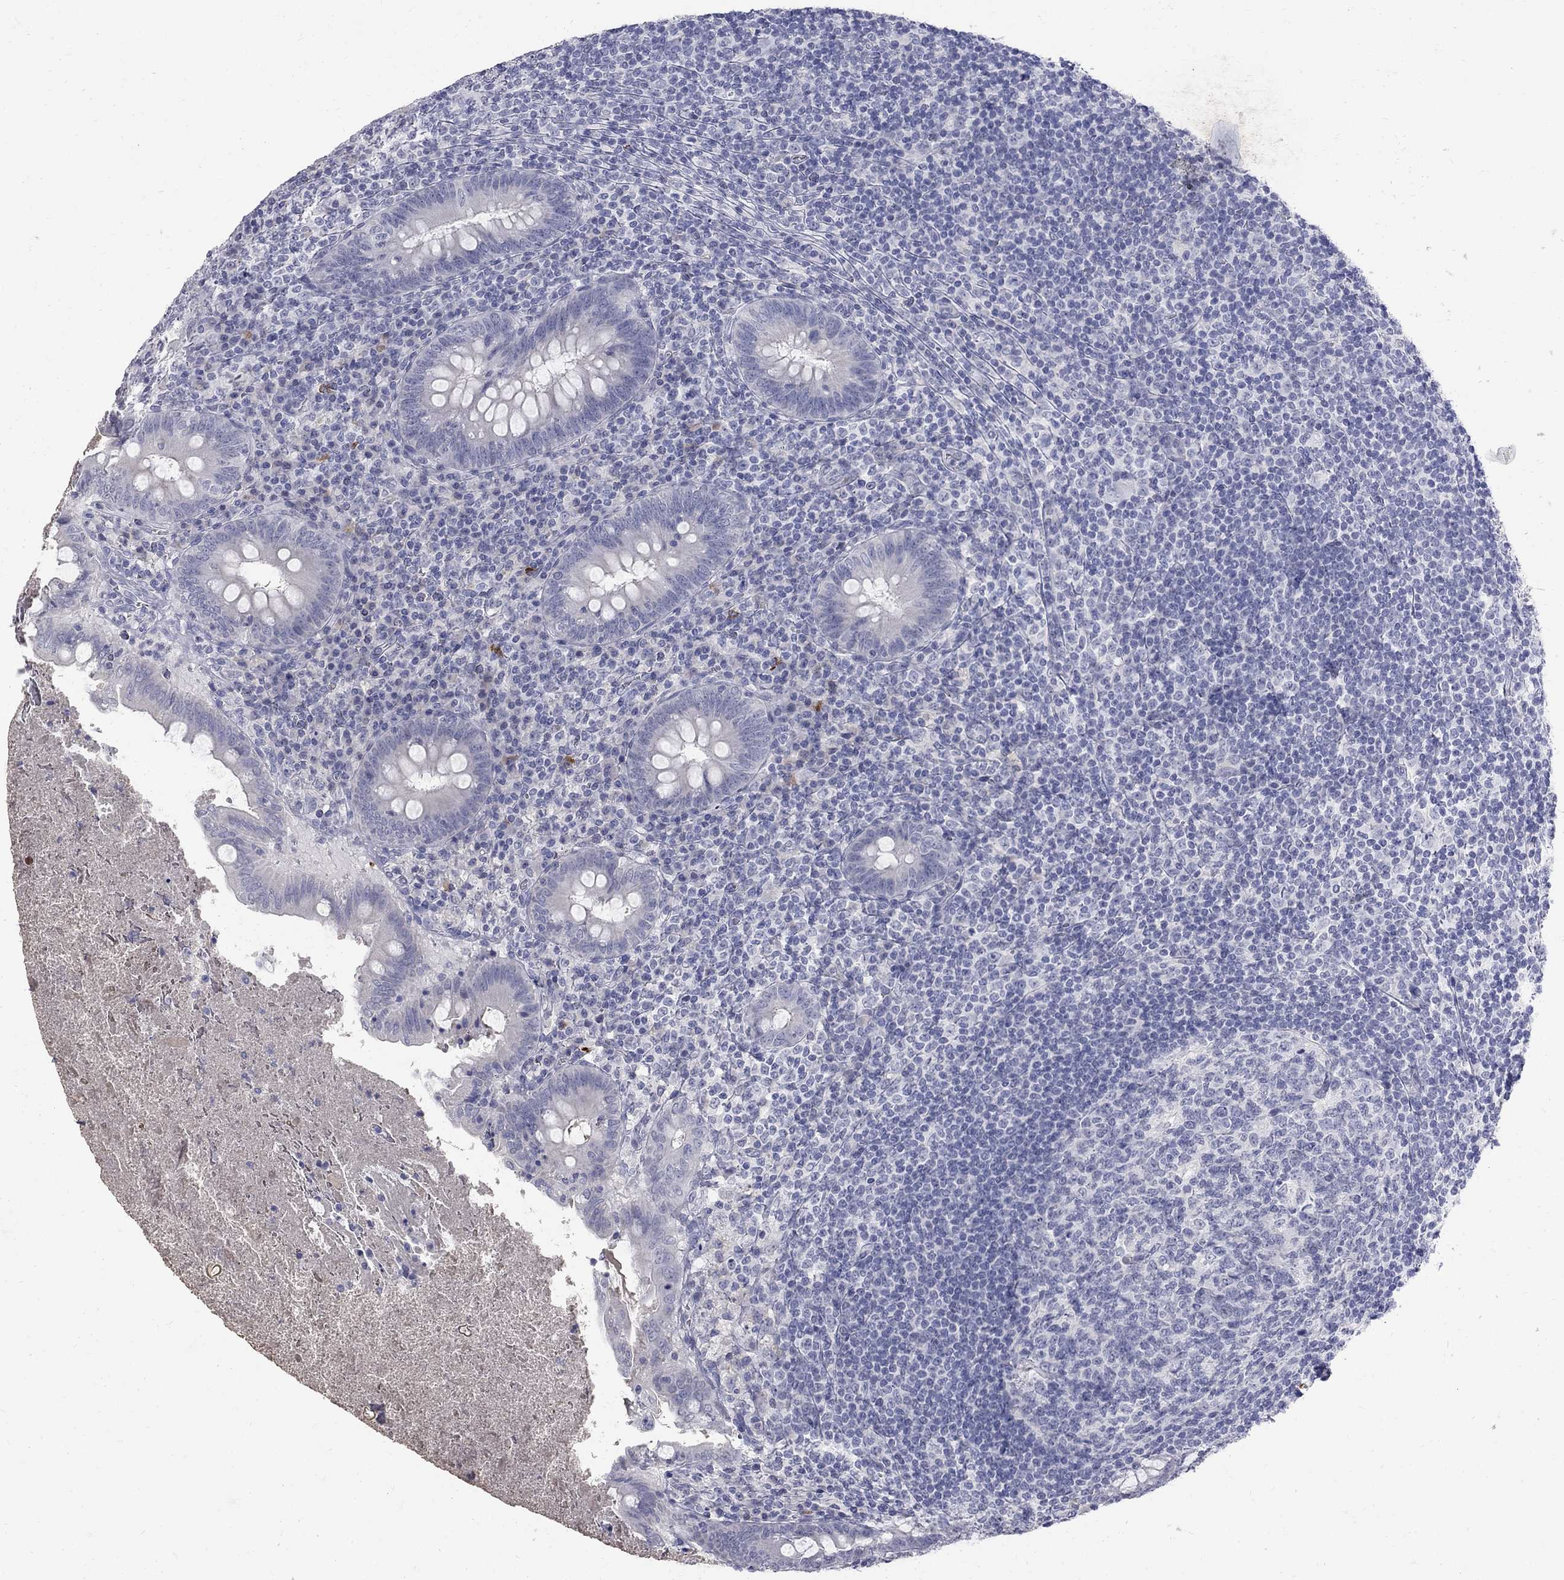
{"staining": {"intensity": "negative", "quantity": "none", "location": "none"}, "tissue": "appendix", "cell_type": "Glandular cells", "image_type": "normal", "snomed": [{"axis": "morphology", "description": "Normal tissue, NOS"}, {"axis": "topography", "description": "Appendix"}], "caption": "This is an immunohistochemistry (IHC) micrograph of unremarkable human appendix. There is no staining in glandular cells.", "gene": "CTNND2", "patient": {"sex": "male", "age": 47}}